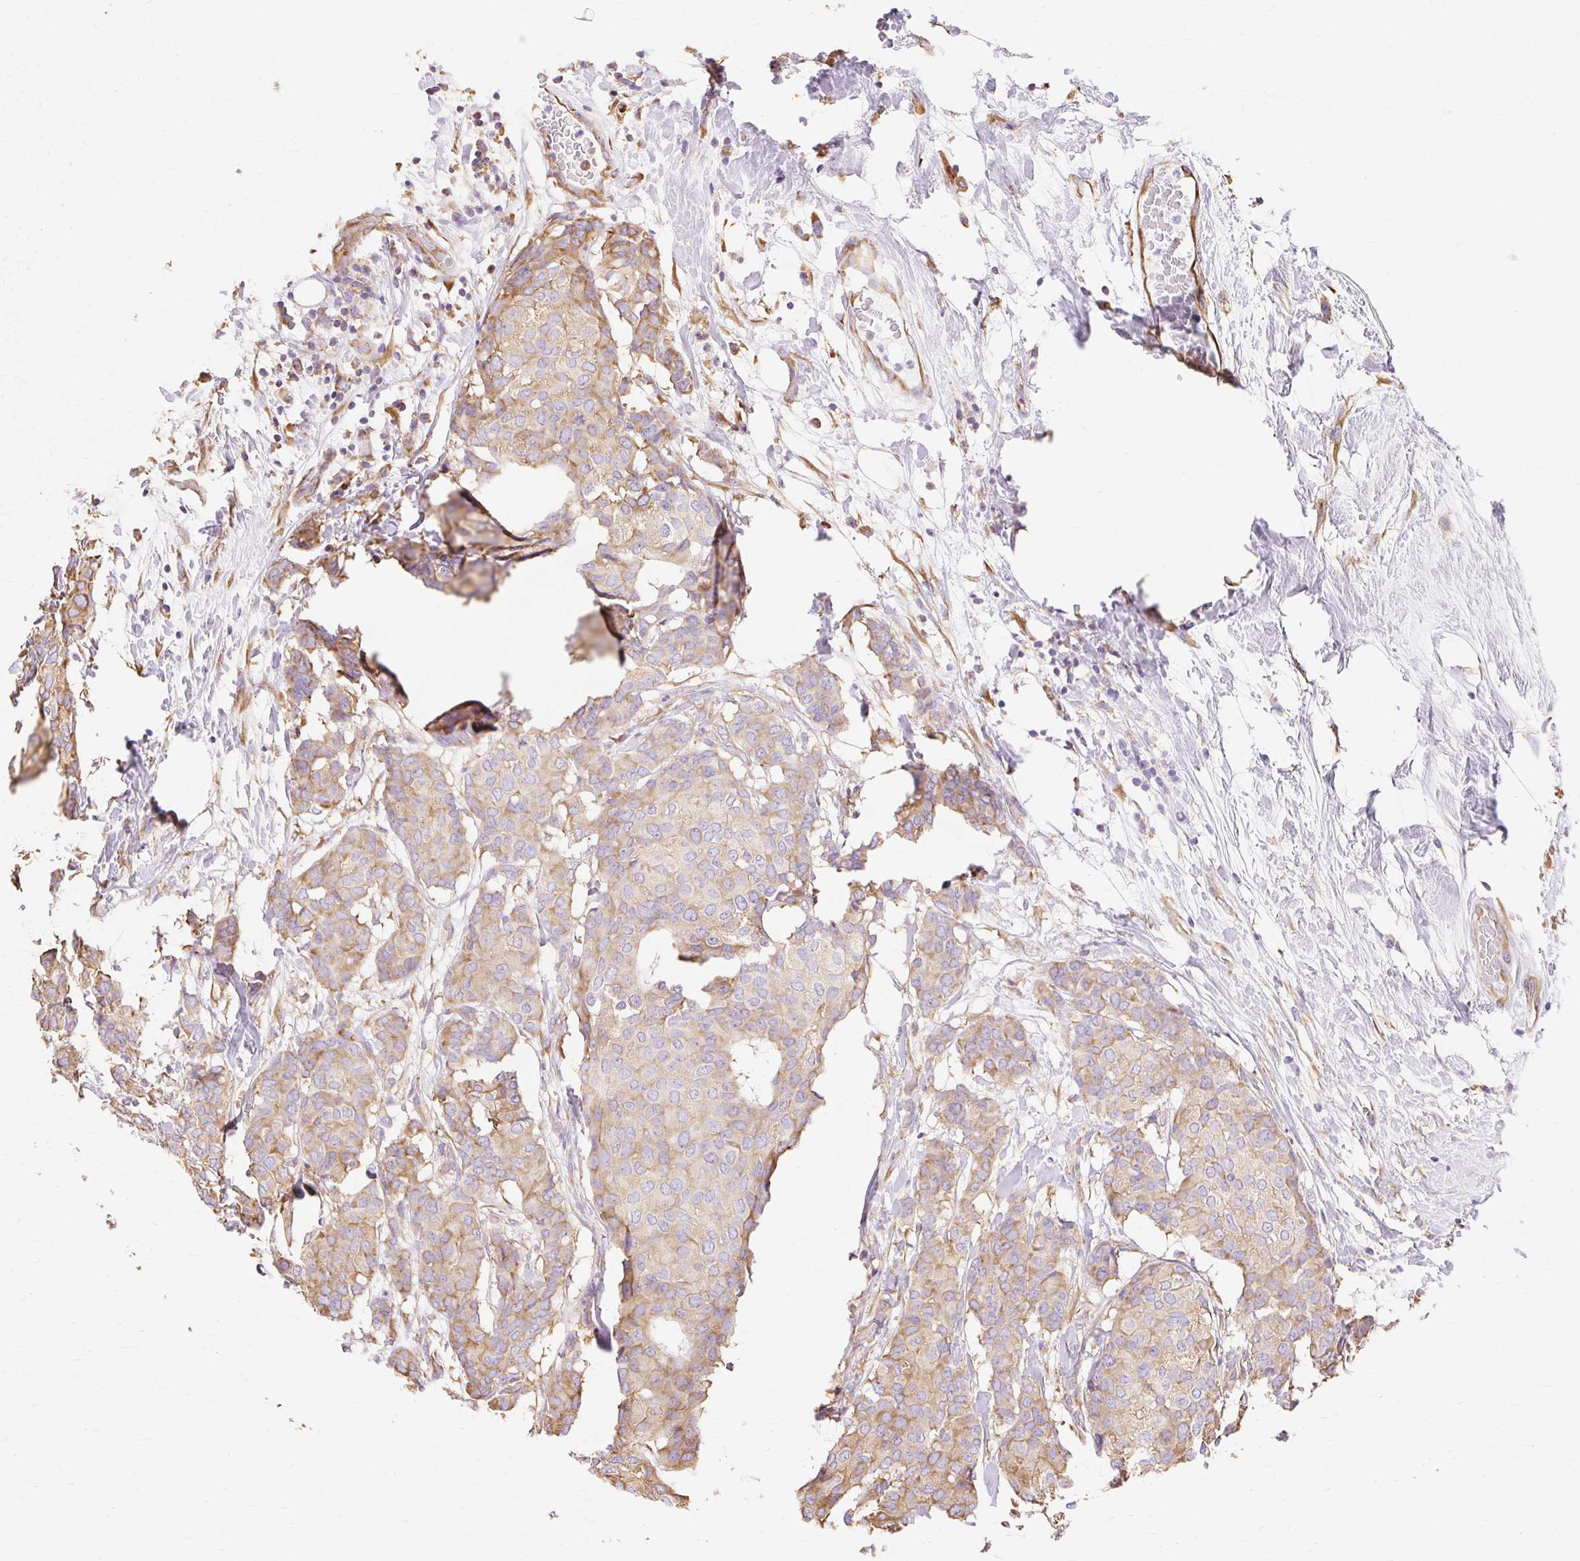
{"staining": {"intensity": "weak", "quantity": ">75%", "location": "cytoplasmic/membranous"}, "tissue": "breast cancer", "cell_type": "Tumor cells", "image_type": "cancer", "snomed": [{"axis": "morphology", "description": "Duct carcinoma"}, {"axis": "topography", "description": "Breast"}], "caption": "The micrograph shows a brown stain indicating the presence of a protein in the cytoplasmic/membranous of tumor cells in breast cancer.", "gene": "RPS17", "patient": {"sex": "female", "age": 75}}